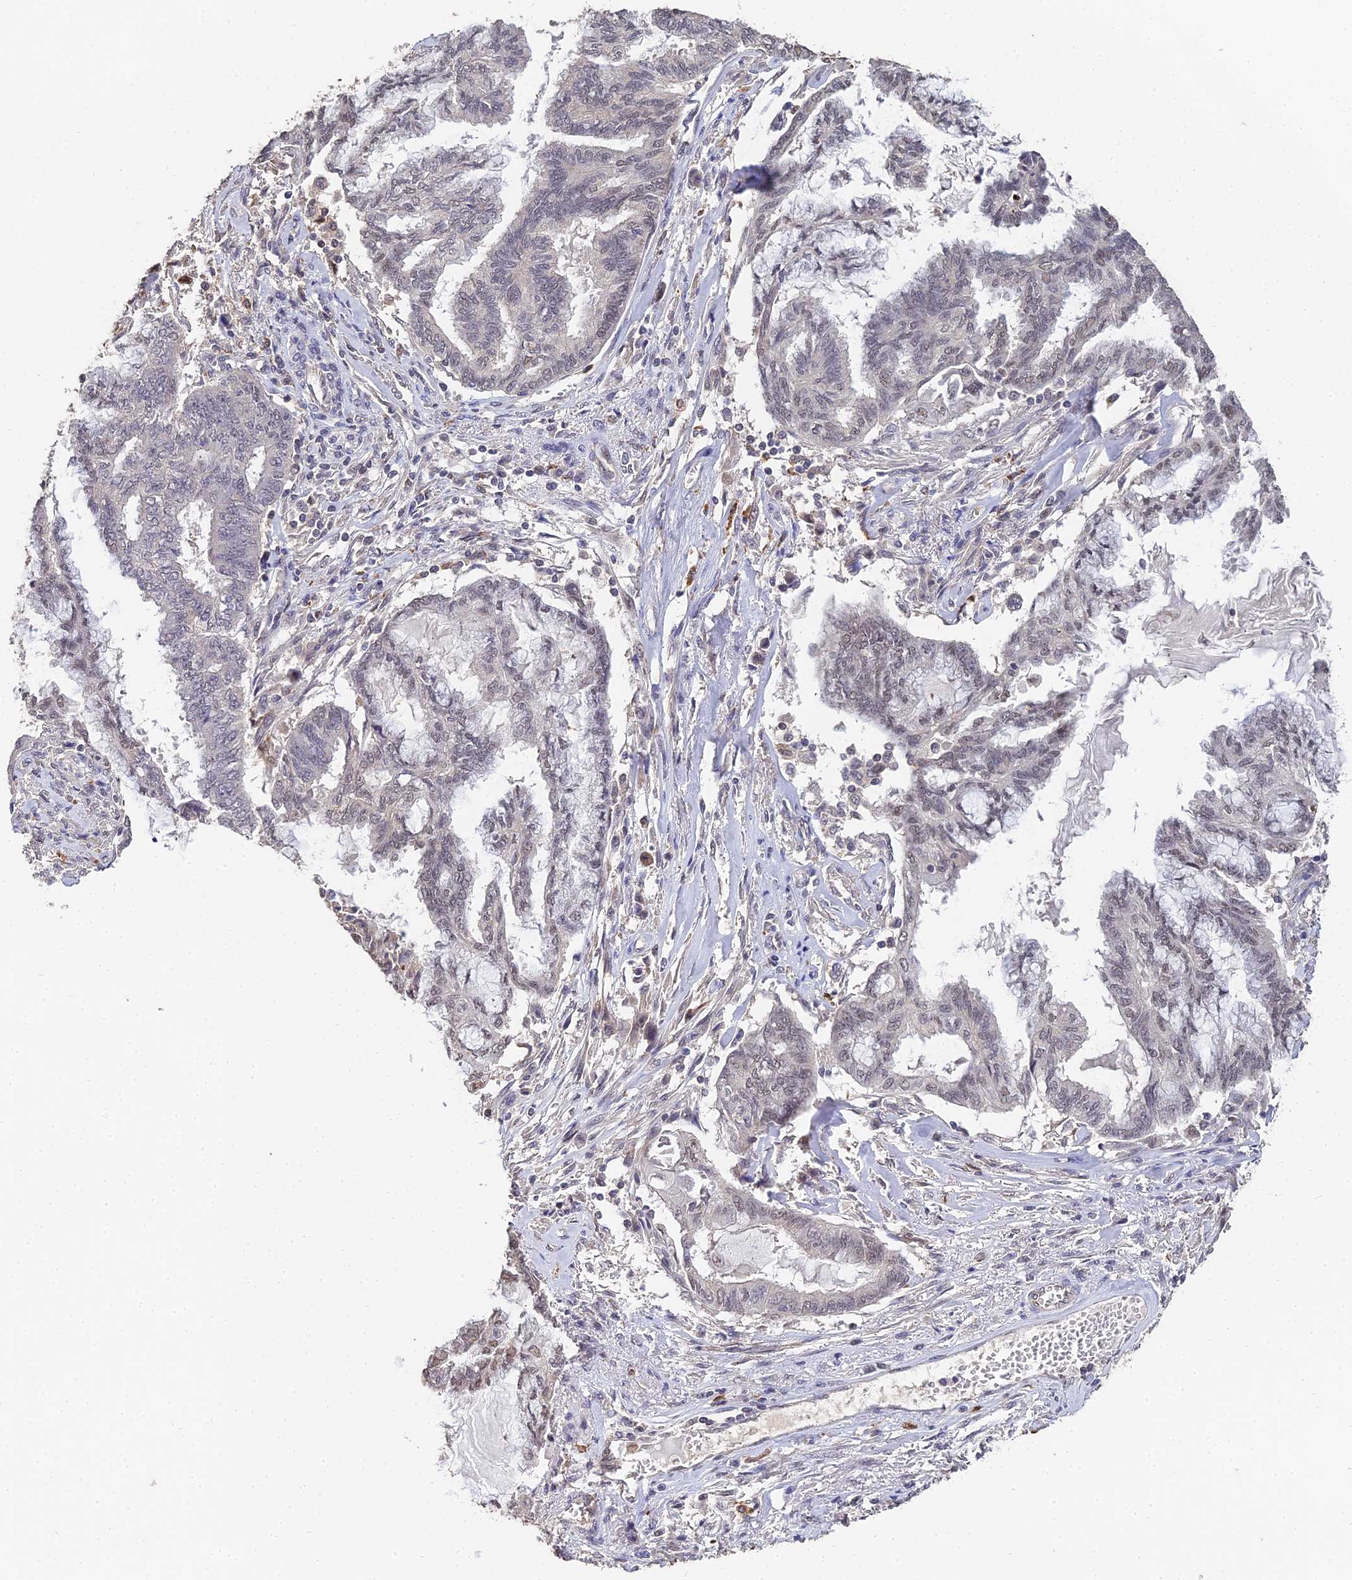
{"staining": {"intensity": "weak", "quantity": "25%-75%", "location": "nuclear"}, "tissue": "endometrial cancer", "cell_type": "Tumor cells", "image_type": "cancer", "snomed": [{"axis": "morphology", "description": "Adenocarcinoma, NOS"}, {"axis": "topography", "description": "Endometrium"}], "caption": "A histopathology image showing weak nuclear positivity in about 25%-75% of tumor cells in adenocarcinoma (endometrial), as visualized by brown immunohistochemical staining.", "gene": "LSM5", "patient": {"sex": "female", "age": 86}}